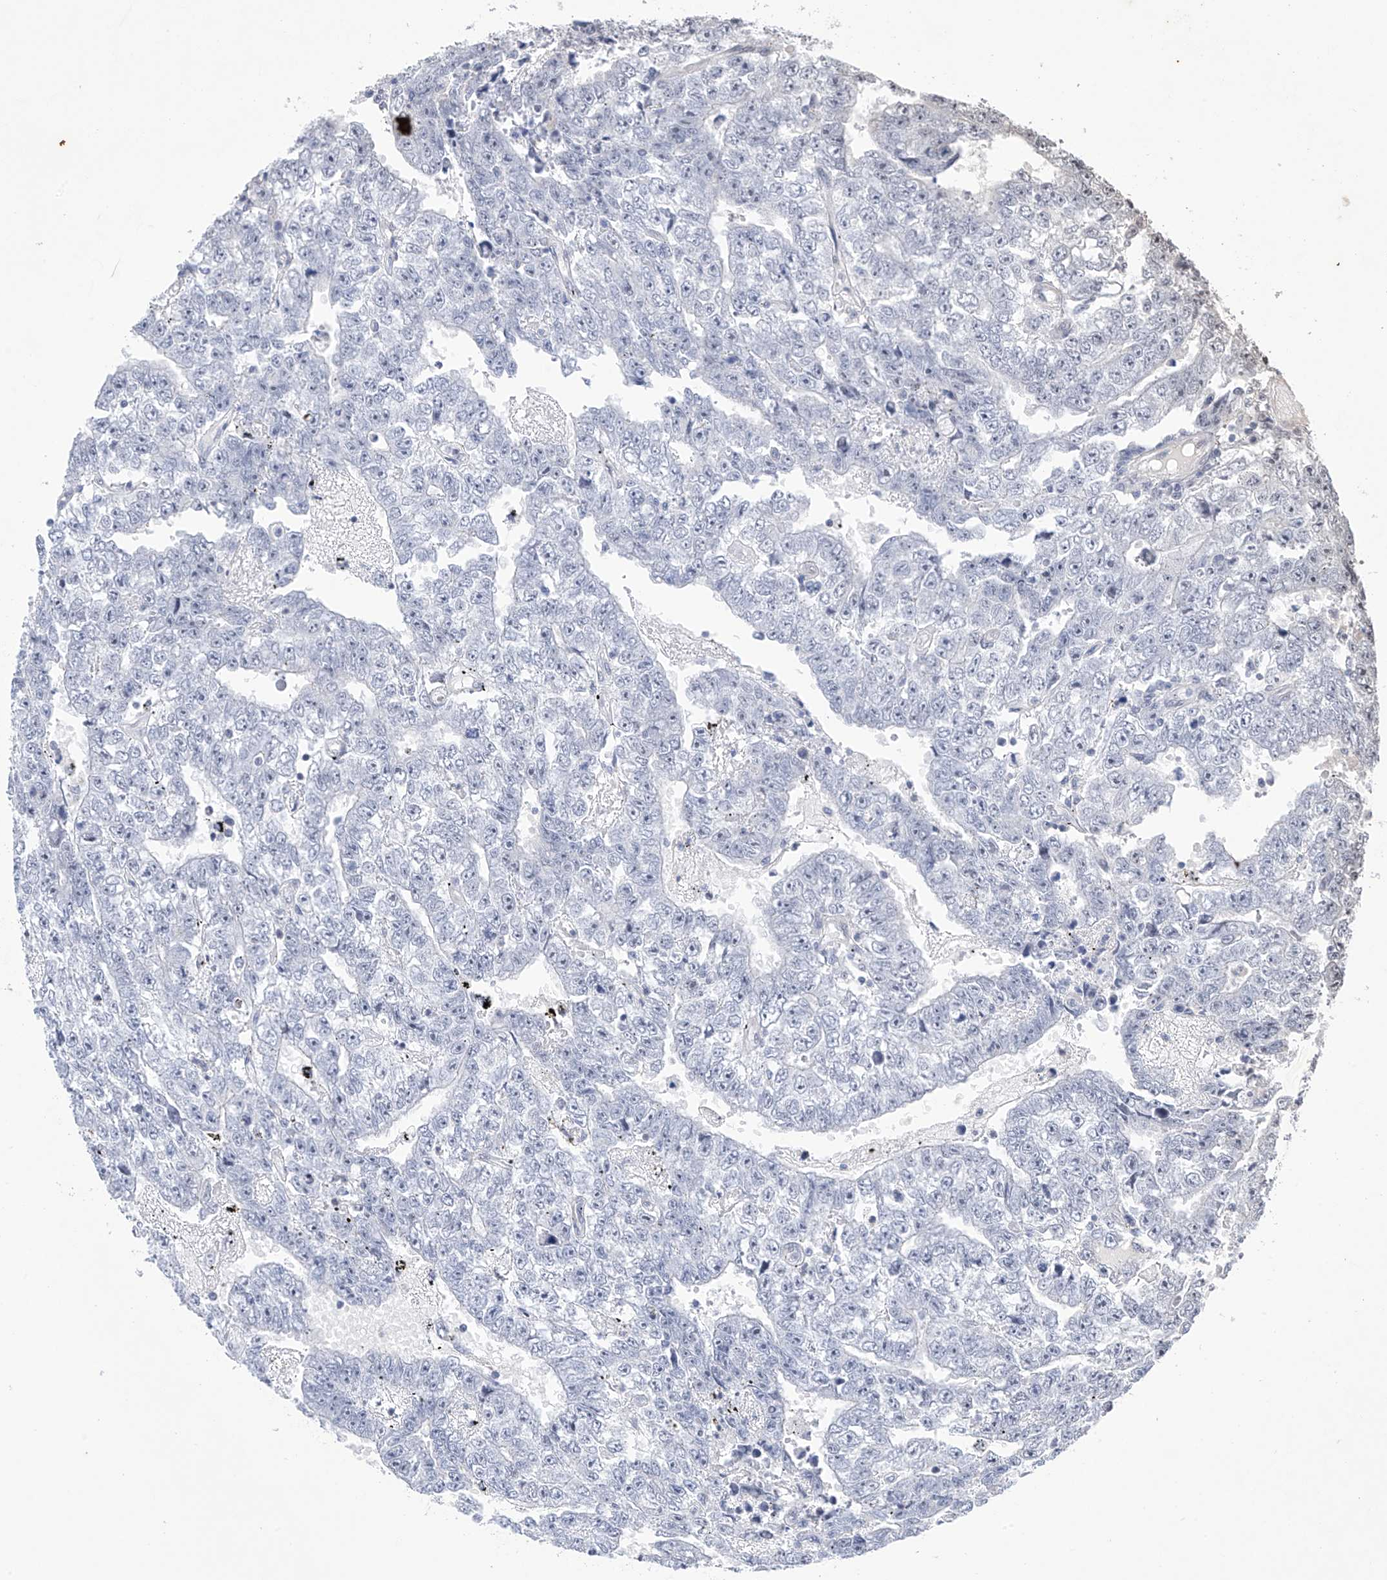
{"staining": {"intensity": "negative", "quantity": "none", "location": "none"}, "tissue": "testis cancer", "cell_type": "Tumor cells", "image_type": "cancer", "snomed": [{"axis": "morphology", "description": "Carcinoma, Embryonal, NOS"}, {"axis": "topography", "description": "Testis"}], "caption": "Immunohistochemistry (IHC) of human testis cancer displays no staining in tumor cells.", "gene": "MSL3", "patient": {"sex": "male", "age": 25}}